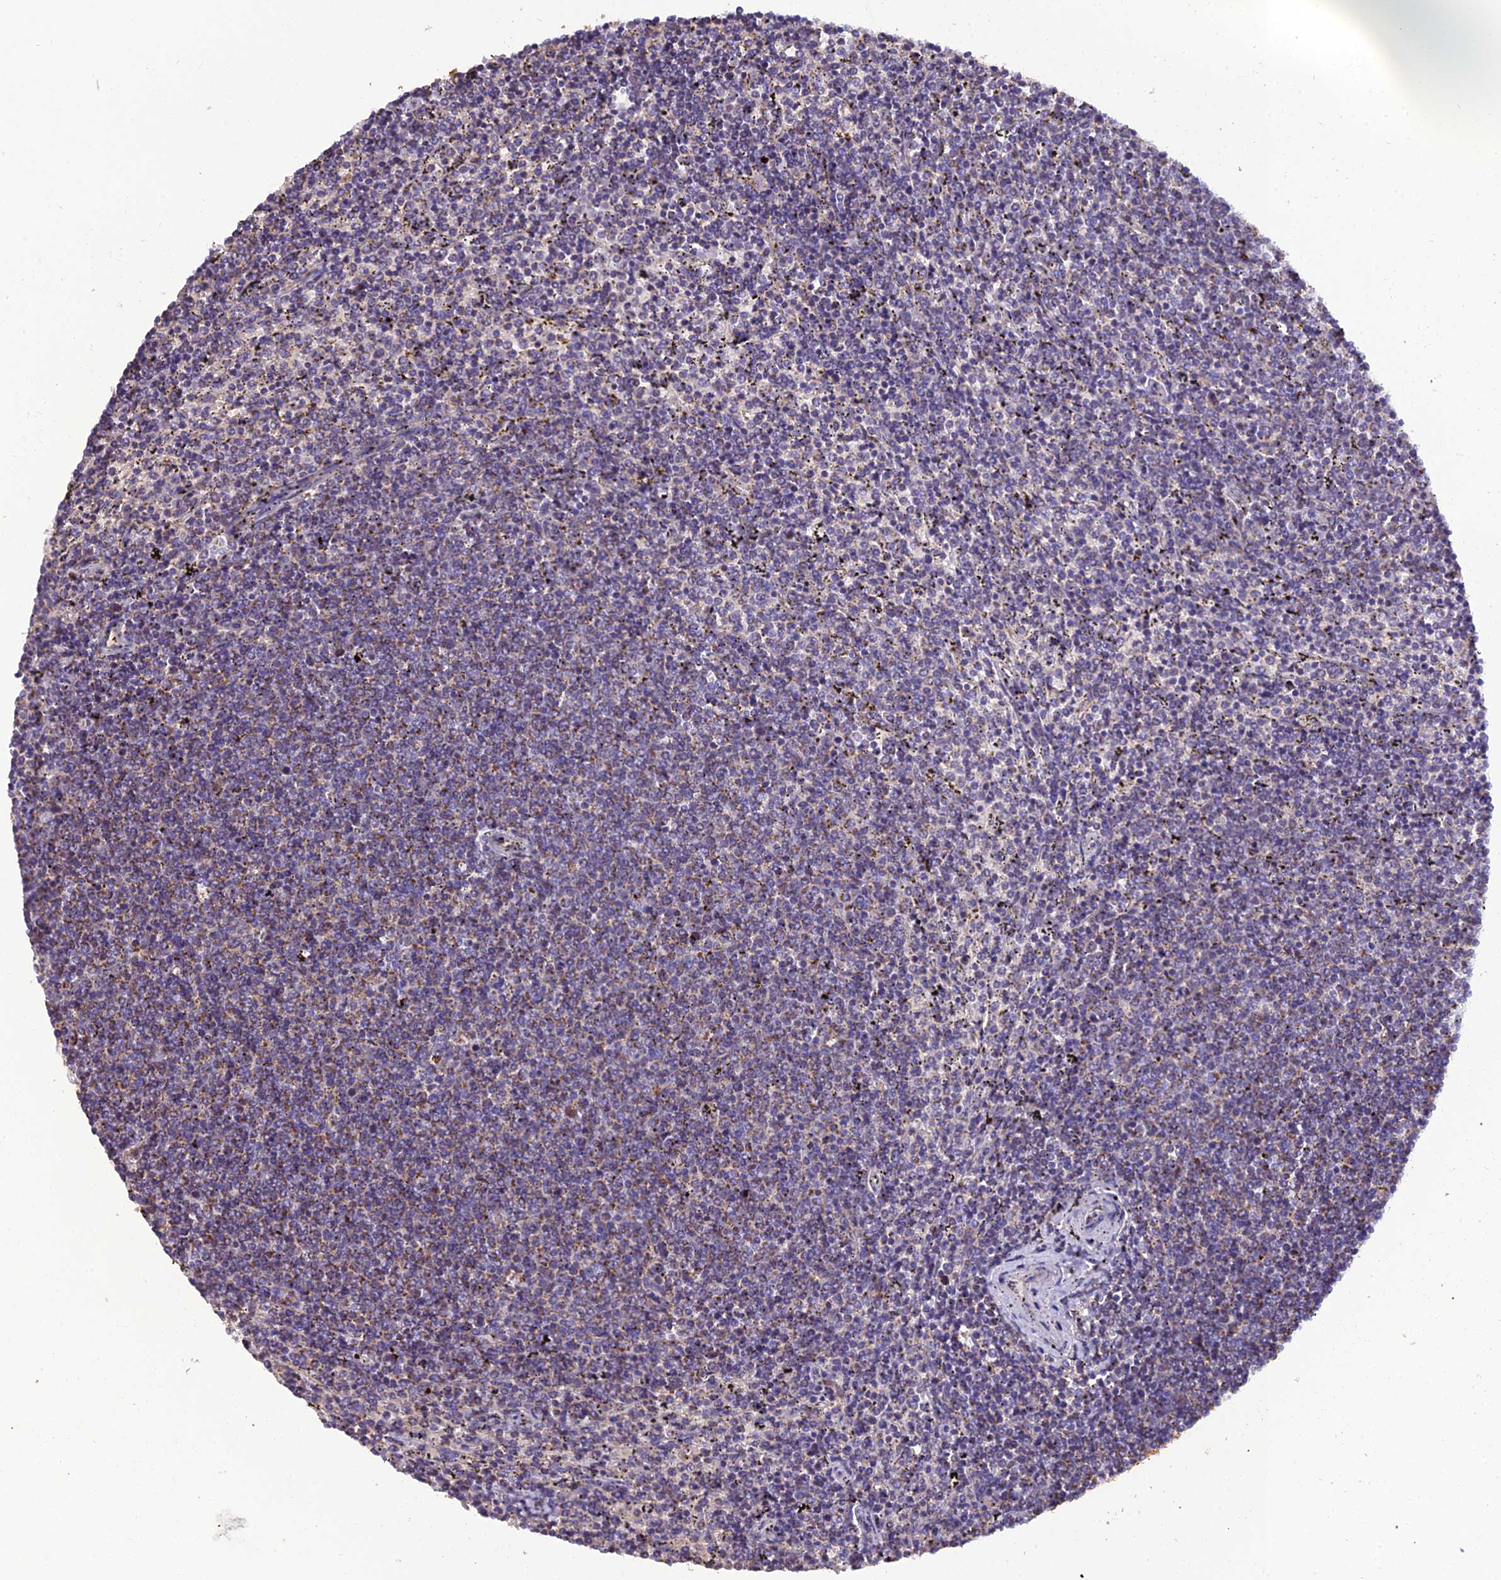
{"staining": {"intensity": "weak", "quantity": "25%-75%", "location": "cytoplasmic/membranous"}, "tissue": "lymphoma", "cell_type": "Tumor cells", "image_type": "cancer", "snomed": [{"axis": "morphology", "description": "Malignant lymphoma, non-Hodgkin's type, Low grade"}, {"axis": "topography", "description": "Spleen"}], "caption": "Lymphoma was stained to show a protein in brown. There is low levels of weak cytoplasmic/membranous staining in approximately 25%-75% of tumor cells. (brown staining indicates protein expression, while blue staining denotes nuclei).", "gene": "GPD1", "patient": {"sex": "female", "age": 50}}